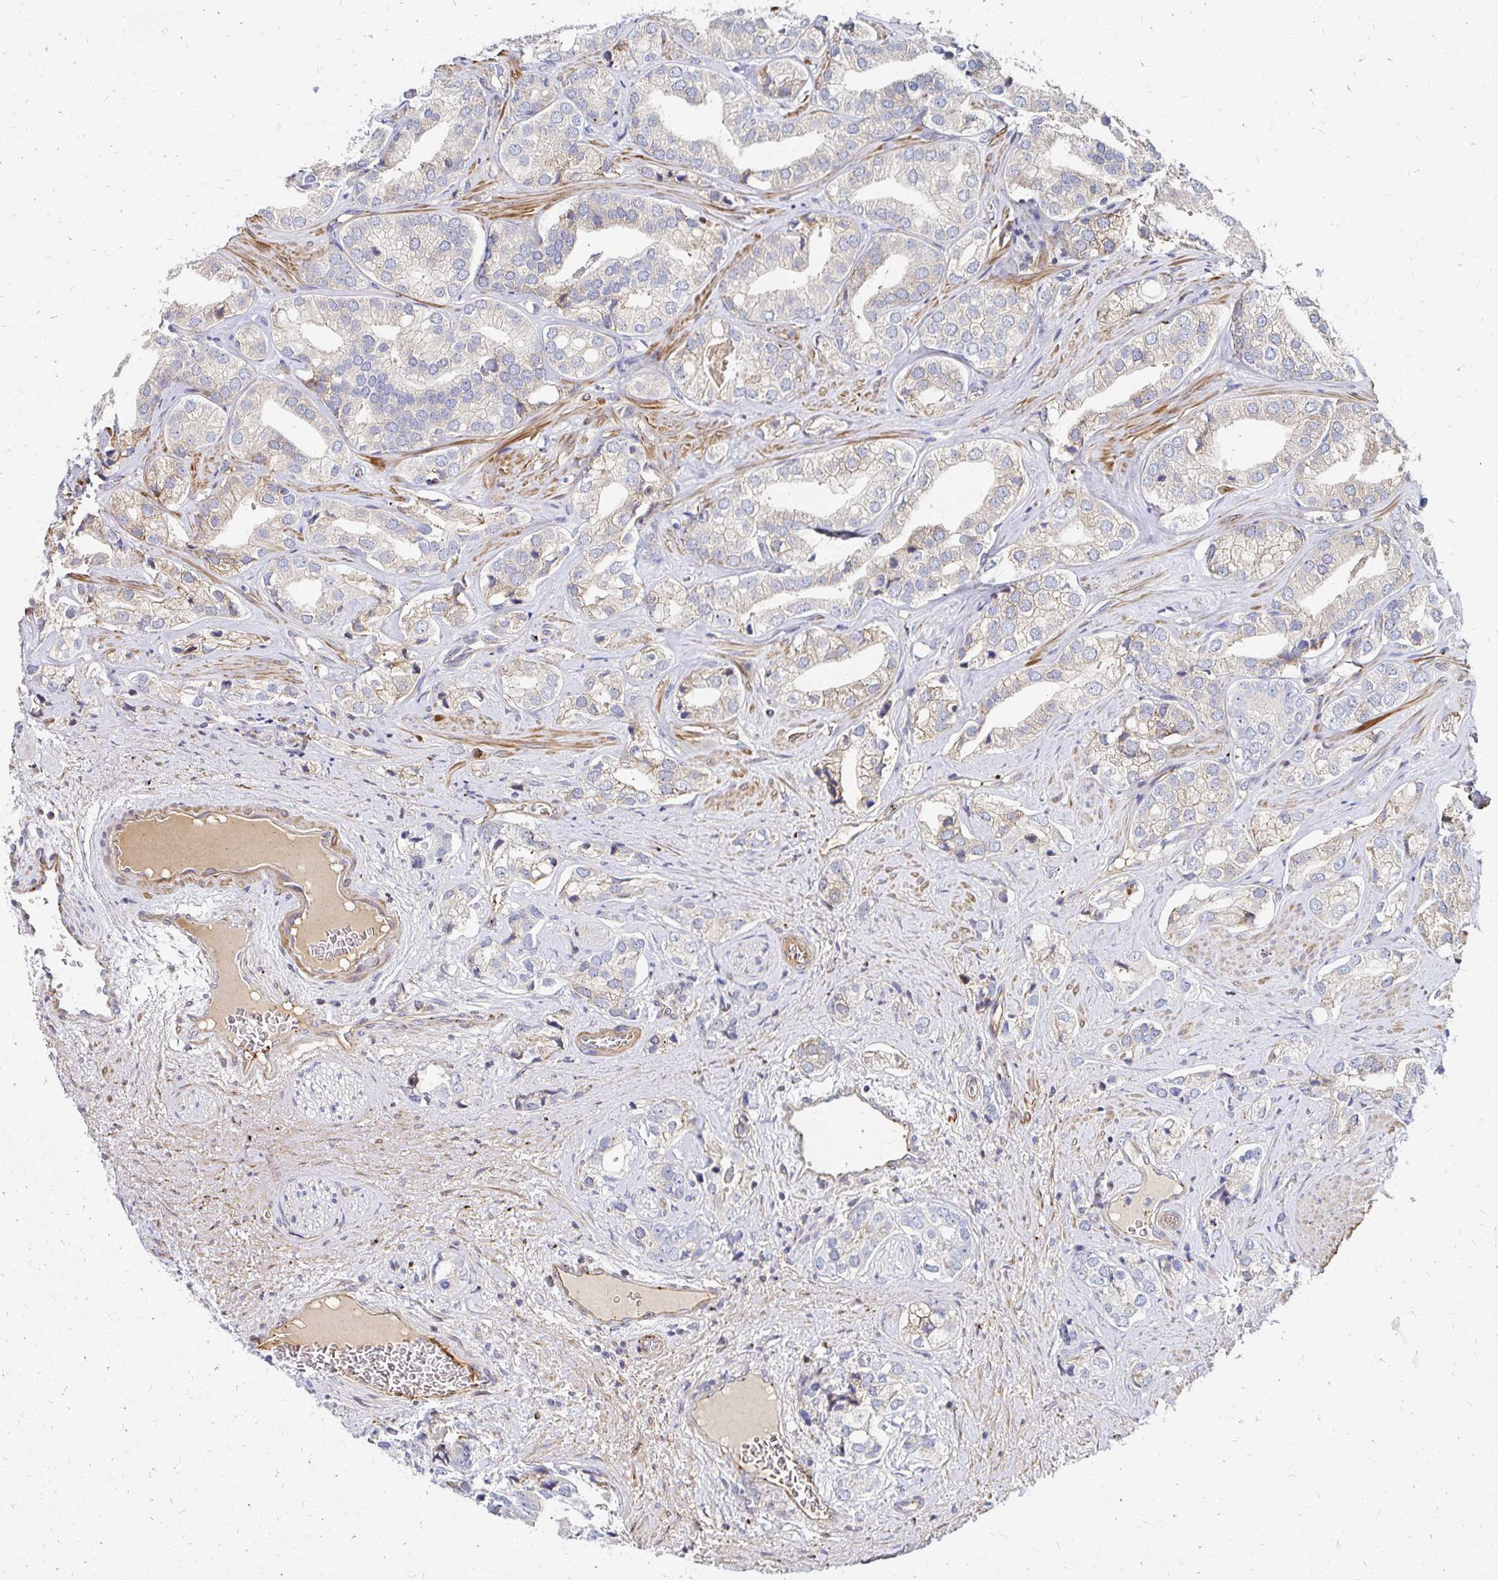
{"staining": {"intensity": "weak", "quantity": "<25%", "location": "cytoplasmic/membranous"}, "tissue": "prostate cancer", "cell_type": "Tumor cells", "image_type": "cancer", "snomed": [{"axis": "morphology", "description": "Adenocarcinoma, High grade"}, {"axis": "topography", "description": "Prostate"}], "caption": "There is no significant expression in tumor cells of prostate cancer (high-grade adenocarcinoma). Brightfield microscopy of immunohistochemistry stained with DAB (brown) and hematoxylin (blue), captured at high magnification.", "gene": "MAN1A1", "patient": {"sex": "male", "age": 58}}